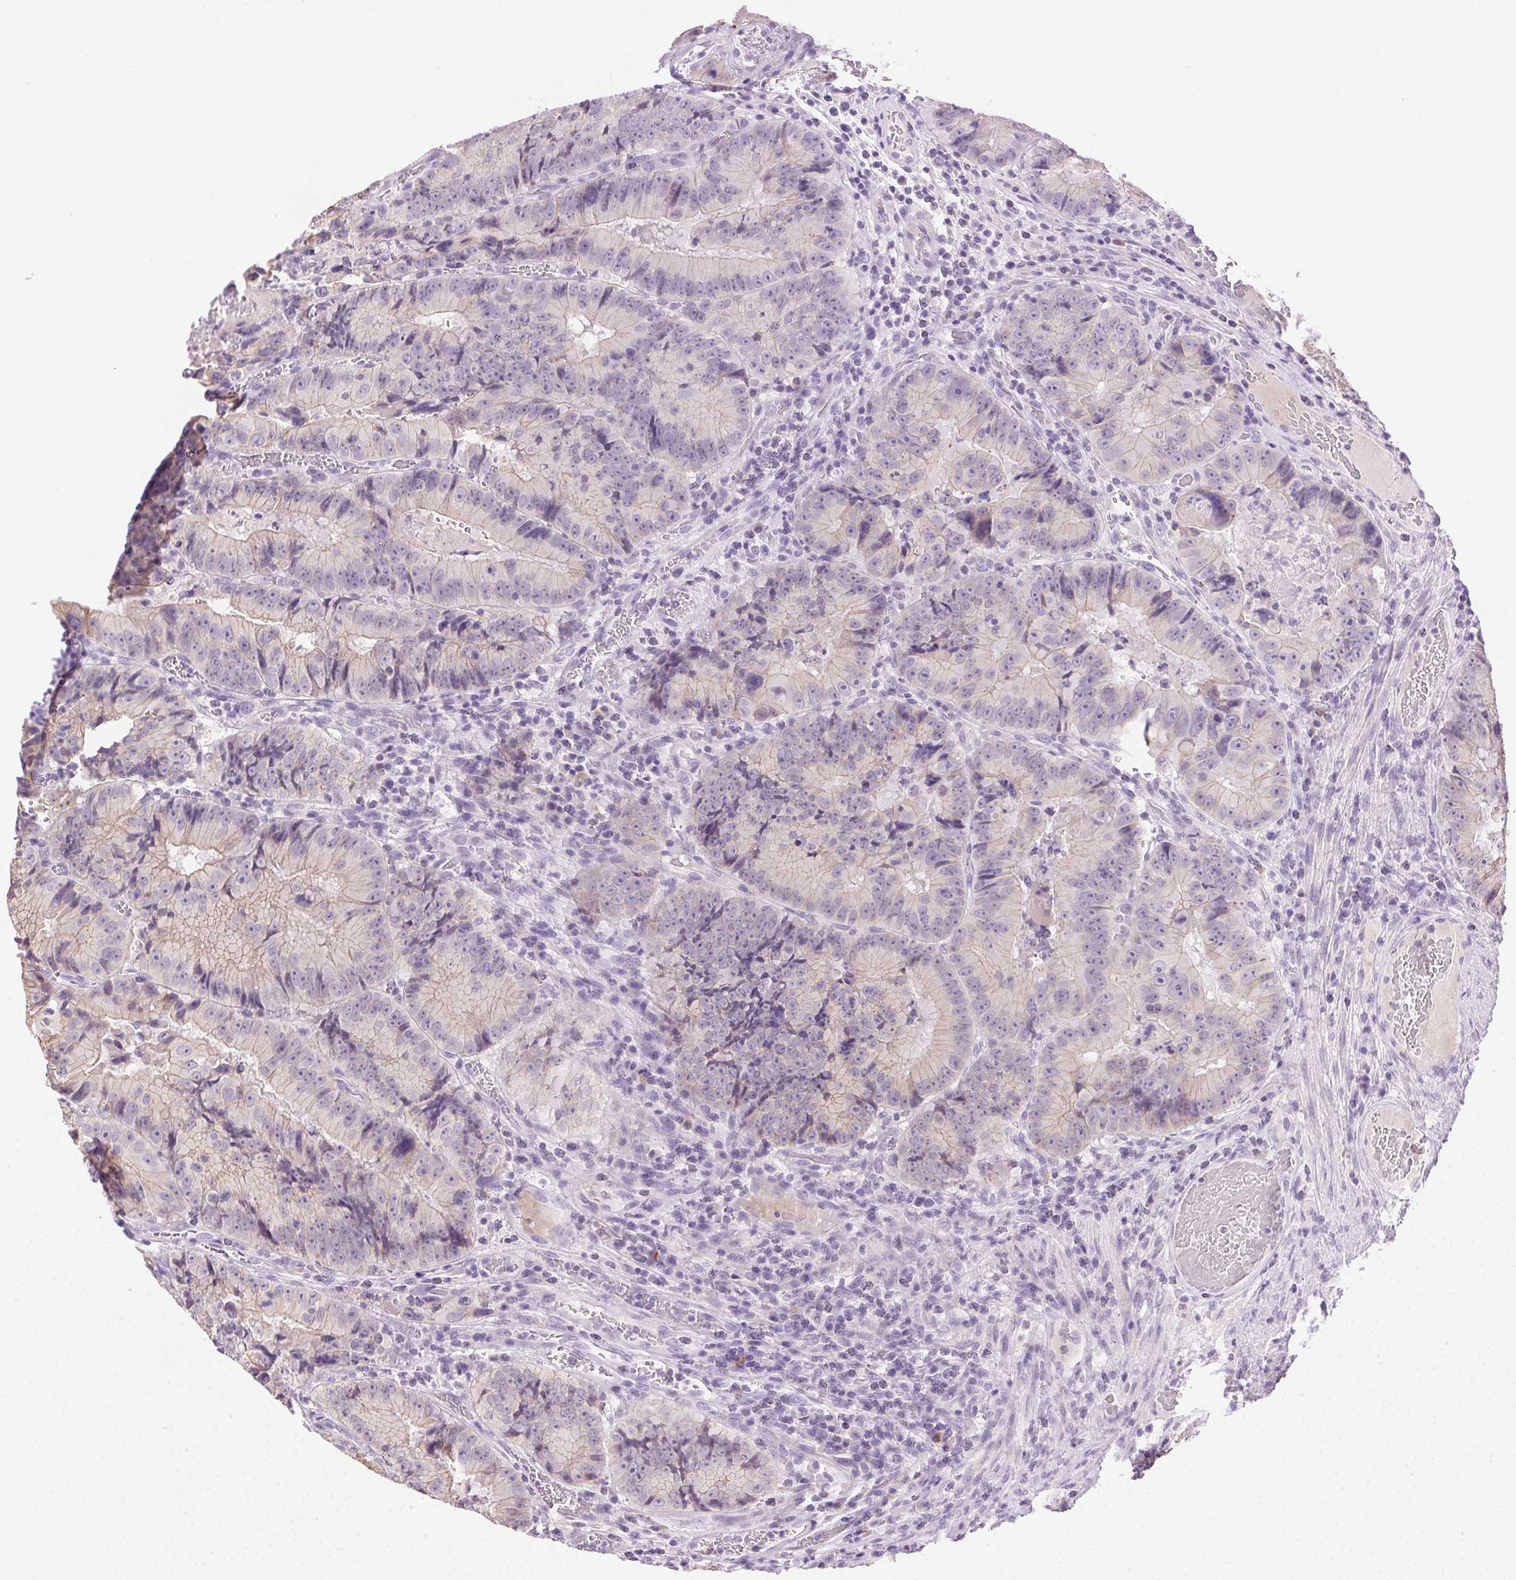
{"staining": {"intensity": "weak", "quantity": "<25%", "location": "cytoplasmic/membranous"}, "tissue": "colorectal cancer", "cell_type": "Tumor cells", "image_type": "cancer", "snomed": [{"axis": "morphology", "description": "Adenocarcinoma, NOS"}, {"axis": "topography", "description": "Colon"}], "caption": "A high-resolution micrograph shows immunohistochemistry staining of colorectal cancer, which exhibits no significant positivity in tumor cells. Nuclei are stained in blue.", "gene": "CLDN10", "patient": {"sex": "female", "age": 86}}